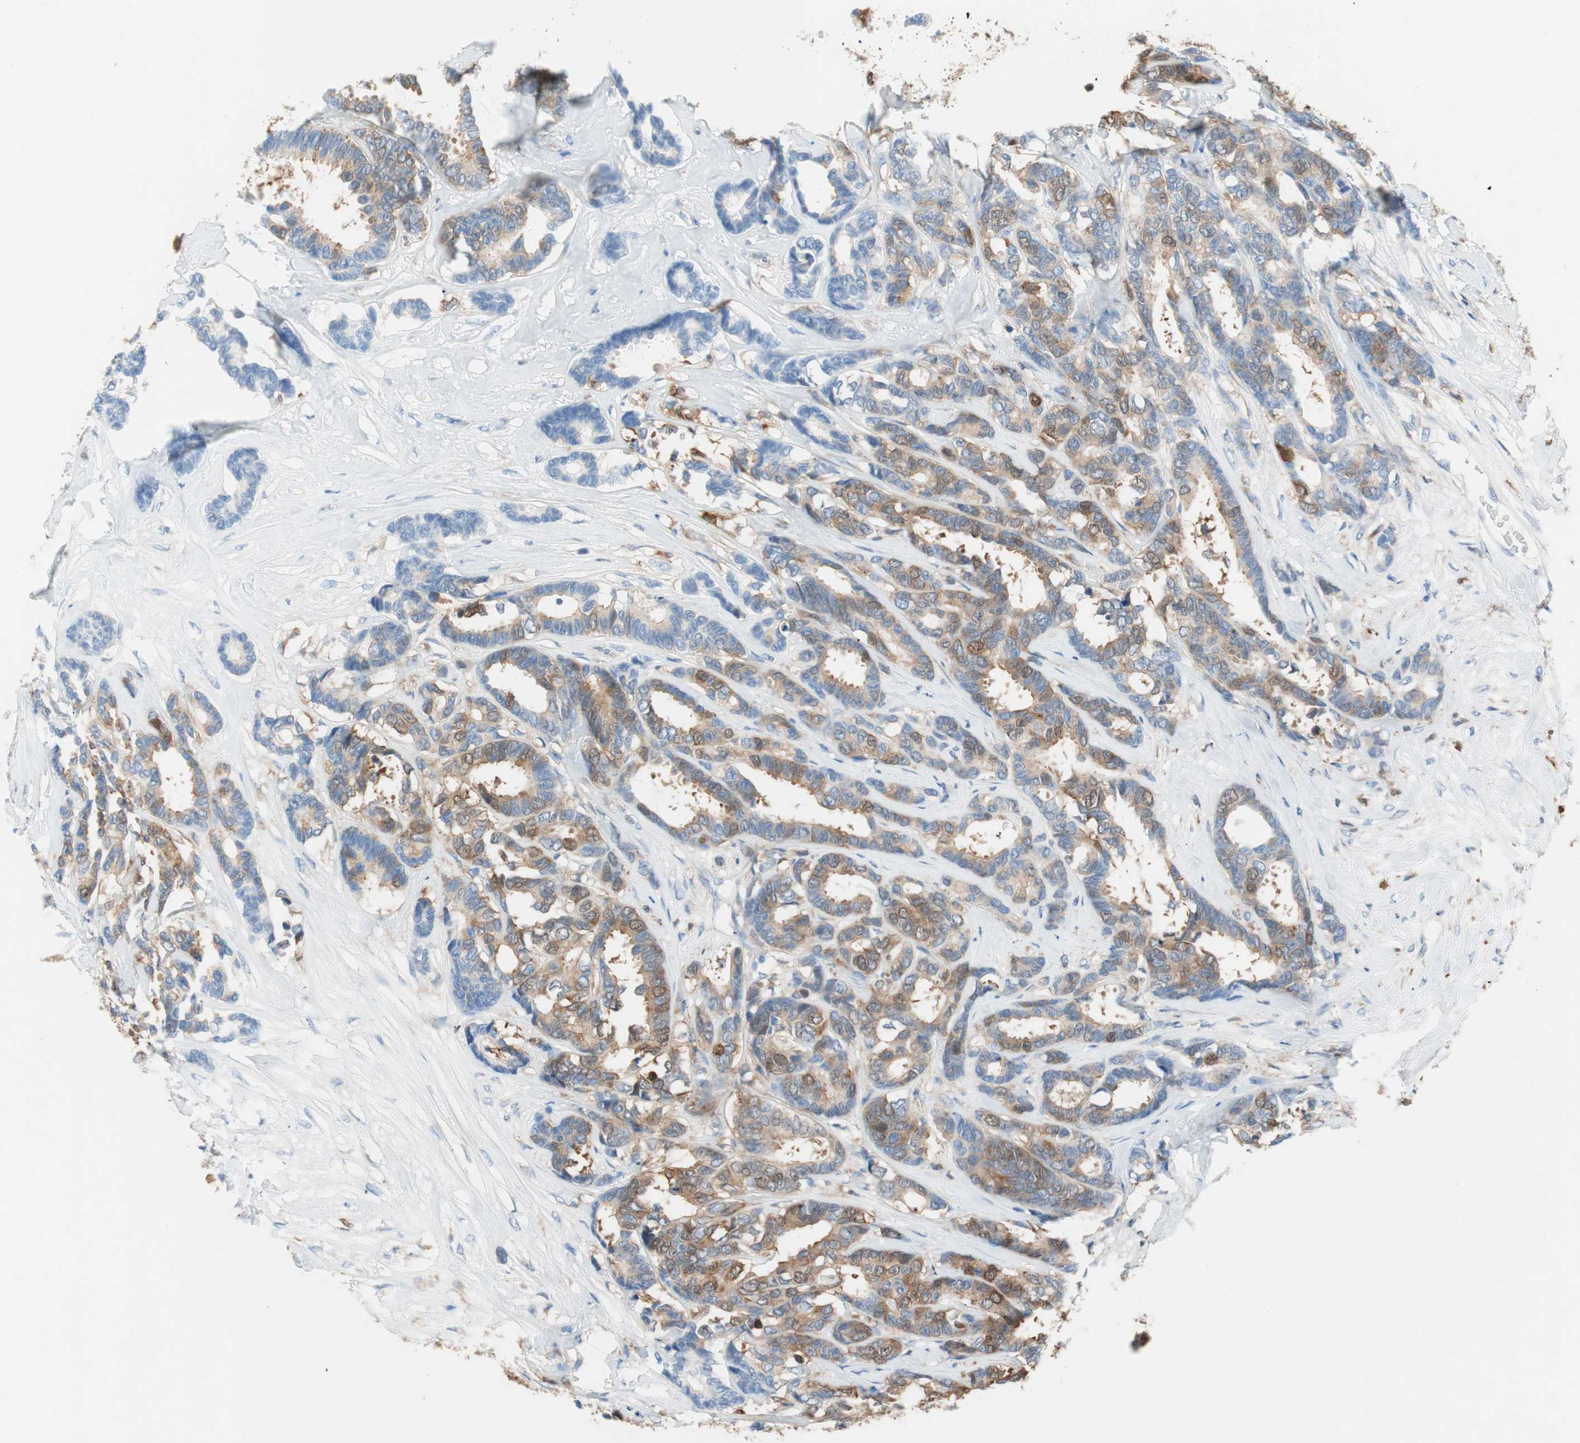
{"staining": {"intensity": "moderate", "quantity": ">75%", "location": "cytoplasmic/membranous"}, "tissue": "breast cancer", "cell_type": "Tumor cells", "image_type": "cancer", "snomed": [{"axis": "morphology", "description": "Duct carcinoma"}, {"axis": "topography", "description": "Breast"}], "caption": "Tumor cells reveal medium levels of moderate cytoplasmic/membranous staining in about >75% of cells in breast cancer (infiltrating ductal carcinoma).", "gene": "GLUL", "patient": {"sex": "female", "age": 87}}